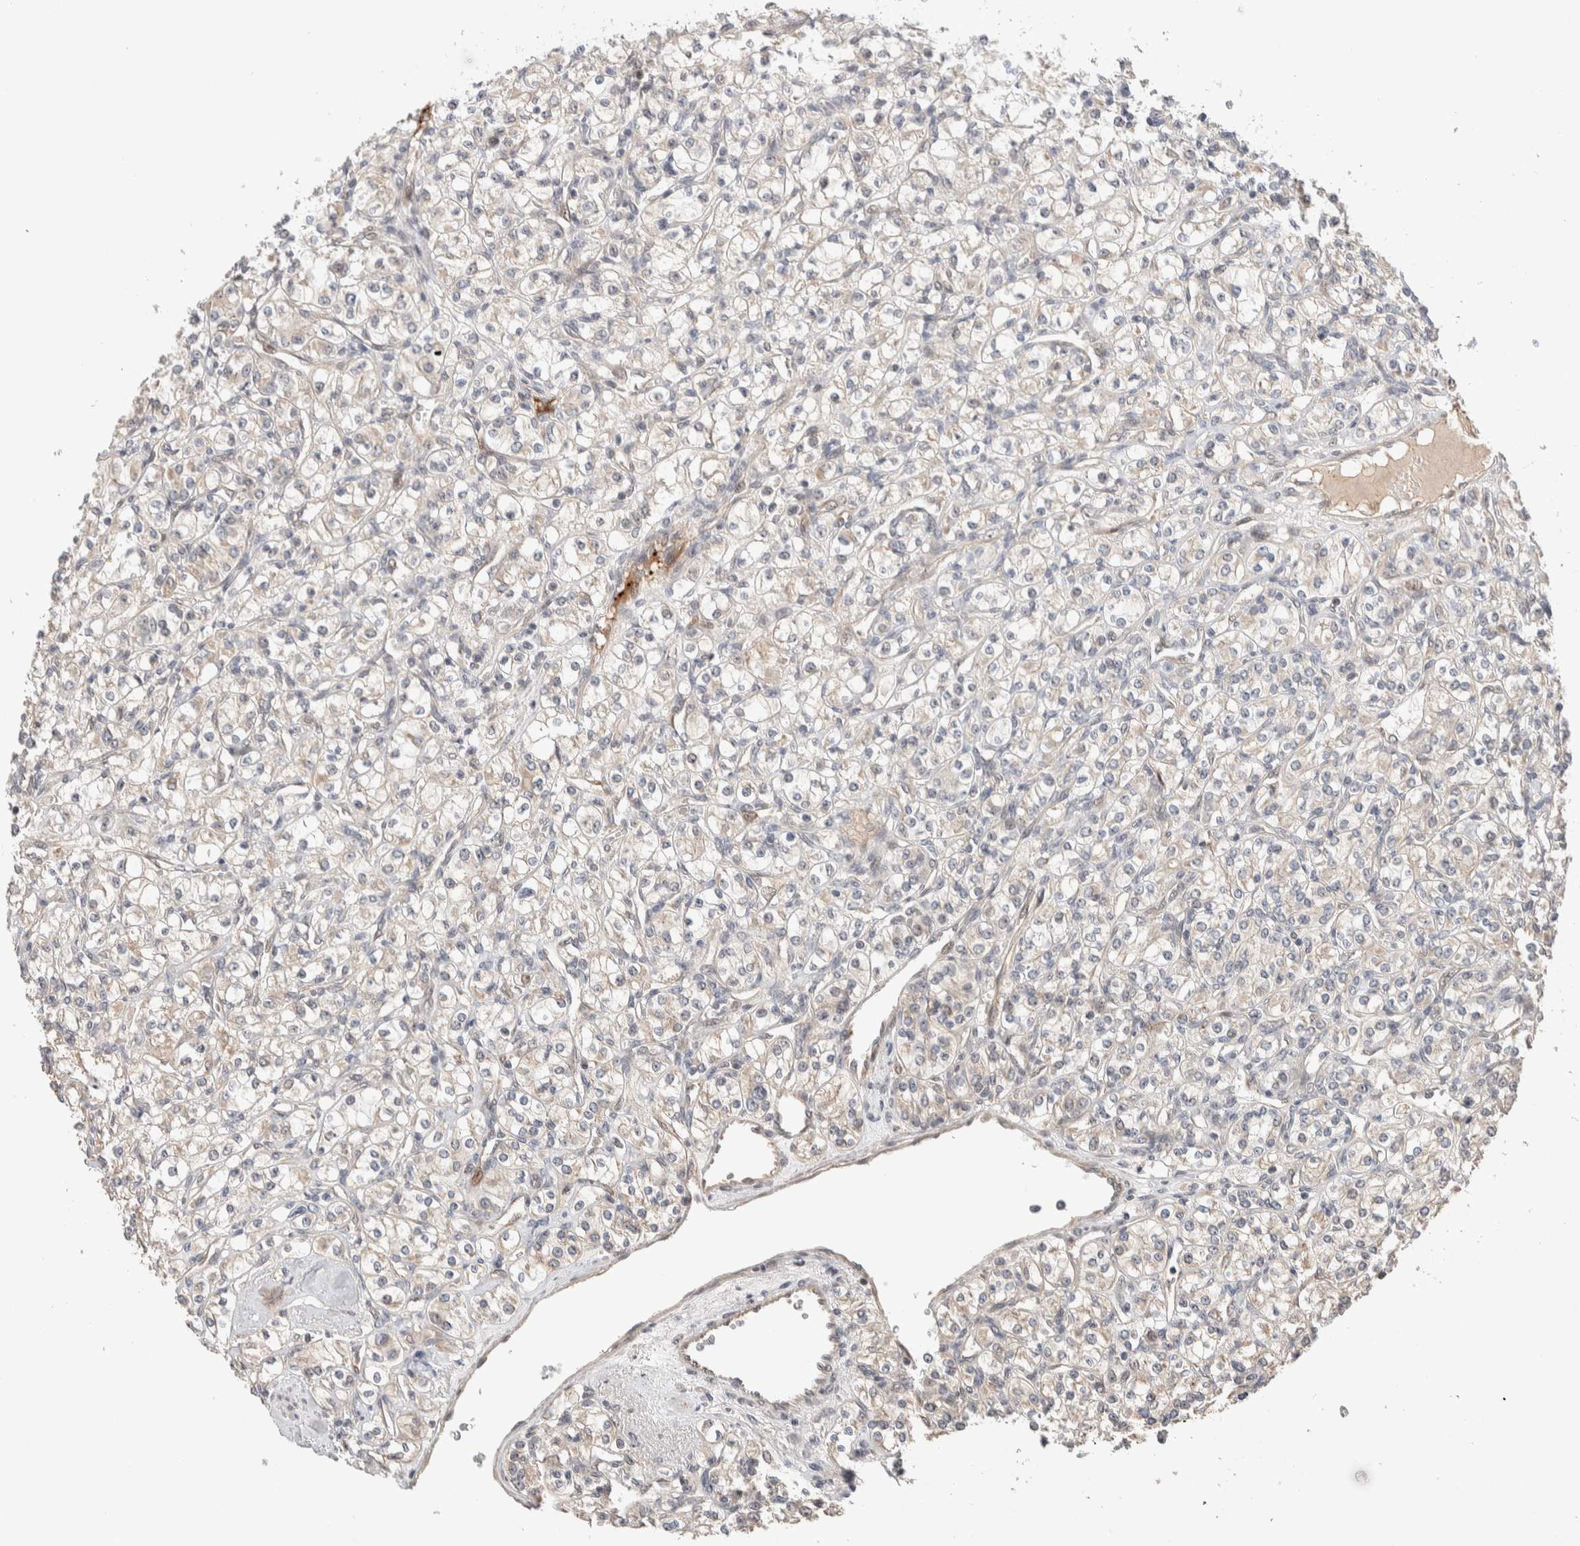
{"staining": {"intensity": "negative", "quantity": "none", "location": "none"}, "tissue": "renal cancer", "cell_type": "Tumor cells", "image_type": "cancer", "snomed": [{"axis": "morphology", "description": "Adenocarcinoma, NOS"}, {"axis": "topography", "description": "Kidney"}], "caption": "DAB immunohistochemical staining of renal cancer (adenocarcinoma) displays no significant expression in tumor cells.", "gene": "PRDM15", "patient": {"sex": "male", "age": 77}}